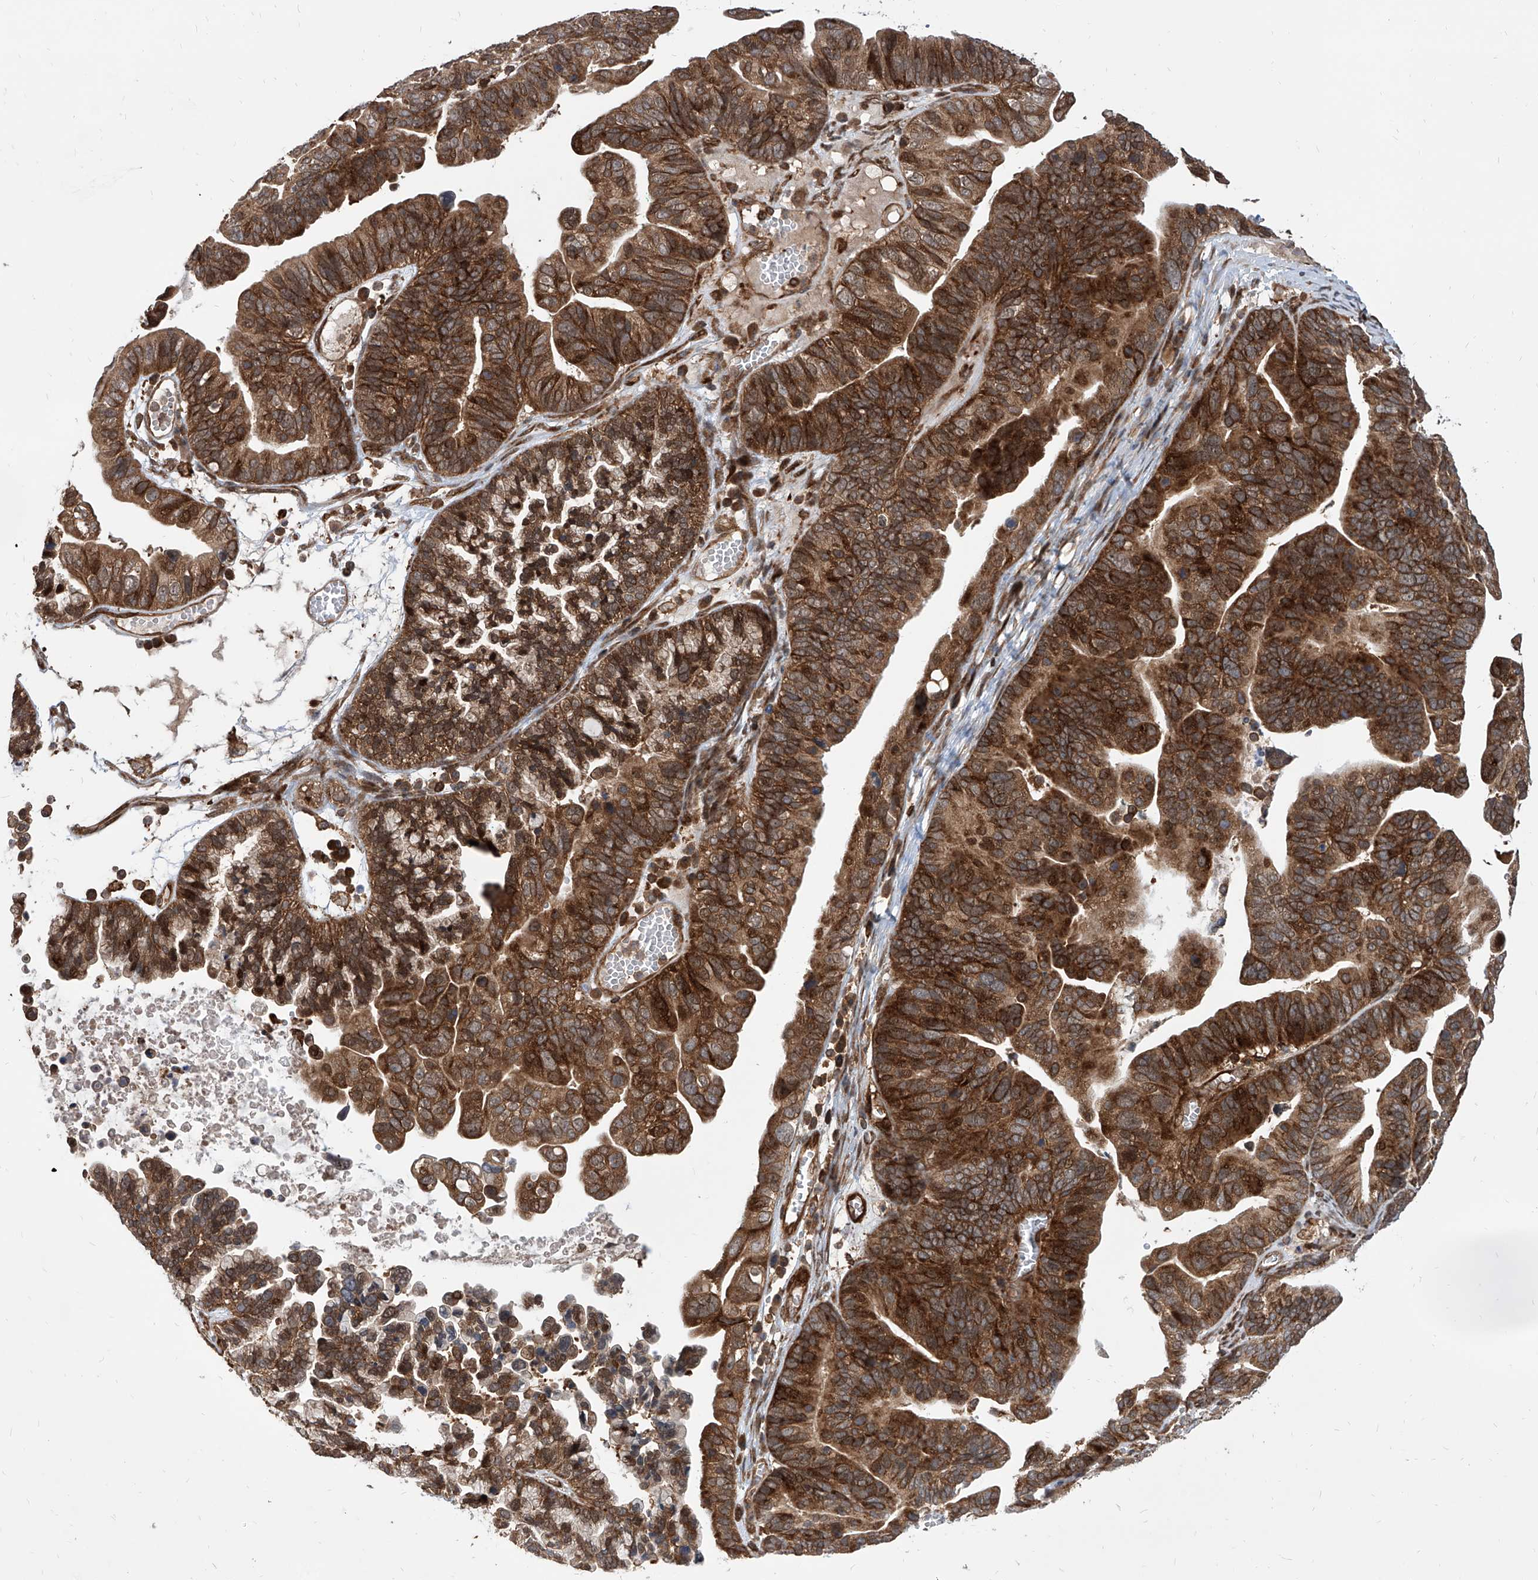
{"staining": {"intensity": "strong", "quantity": ">75%", "location": "cytoplasmic/membranous"}, "tissue": "ovarian cancer", "cell_type": "Tumor cells", "image_type": "cancer", "snomed": [{"axis": "morphology", "description": "Cystadenocarcinoma, serous, NOS"}, {"axis": "topography", "description": "Ovary"}], "caption": "An image showing strong cytoplasmic/membranous expression in approximately >75% of tumor cells in ovarian cancer (serous cystadenocarcinoma), as visualized by brown immunohistochemical staining.", "gene": "MAGED2", "patient": {"sex": "female", "age": 56}}